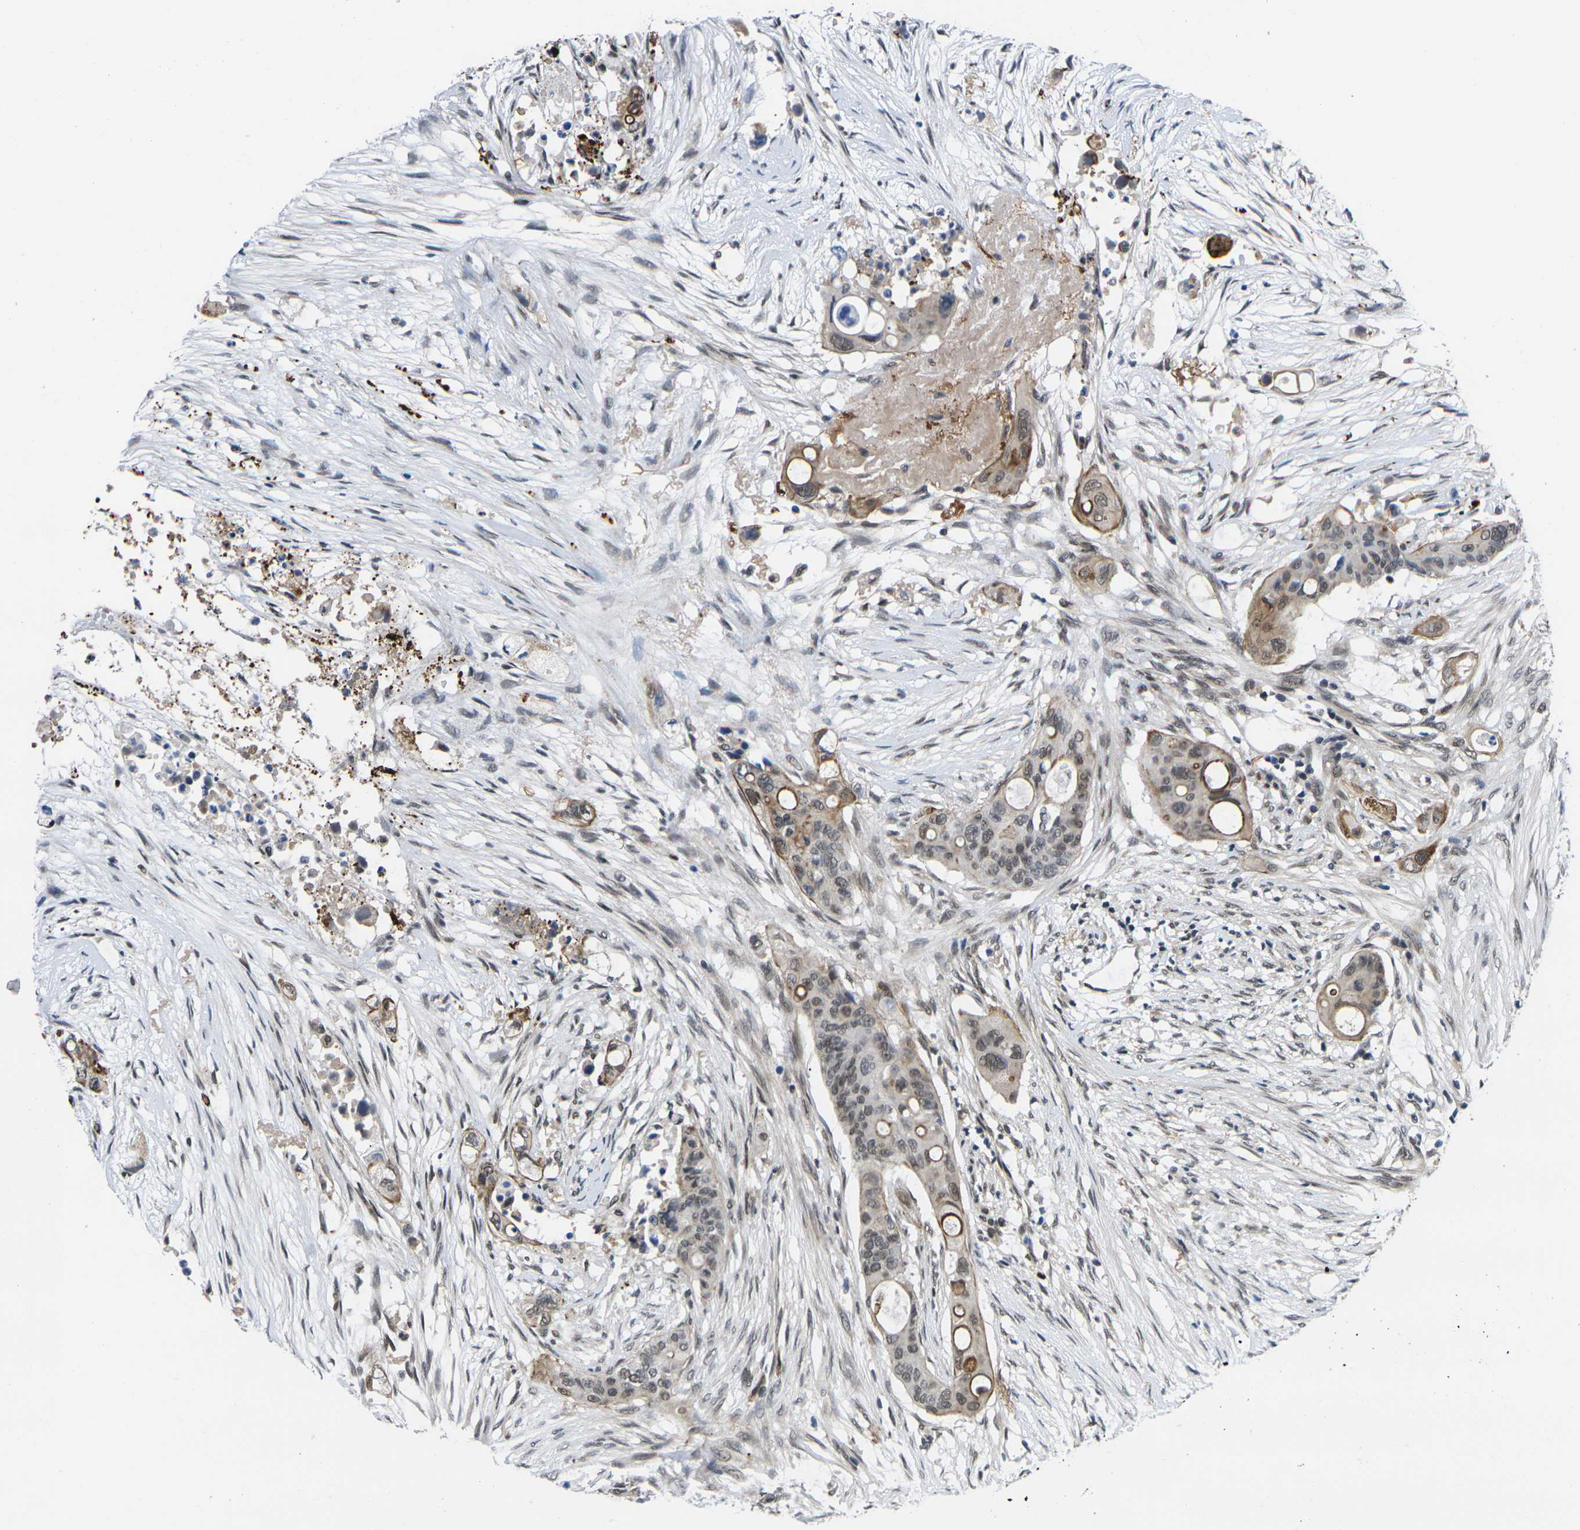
{"staining": {"intensity": "moderate", "quantity": "<25%", "location": "cytoplasmic/membranous"}, "tissue": "colorectal cancer", "cell_type": "Tumor cells", "image_type": "cancer", "snomed": [{"axis": "morphology", "description": "Adenocarcinoma, NOS"}, {"axis": "topography", "description": "Colon"}], "caption": "Immunohistochemistry (DAB (3,3'-diaminobenzidine)) staining of colorectal cancer reveals moderate cytoplasmic/membranous protein expression in approximately <25% of tumor cells. (DAB = brown stain, brightfield microscopy at high magnification).", "gene": "RBM7", "patient": {"sex": "female", "age": 57}}